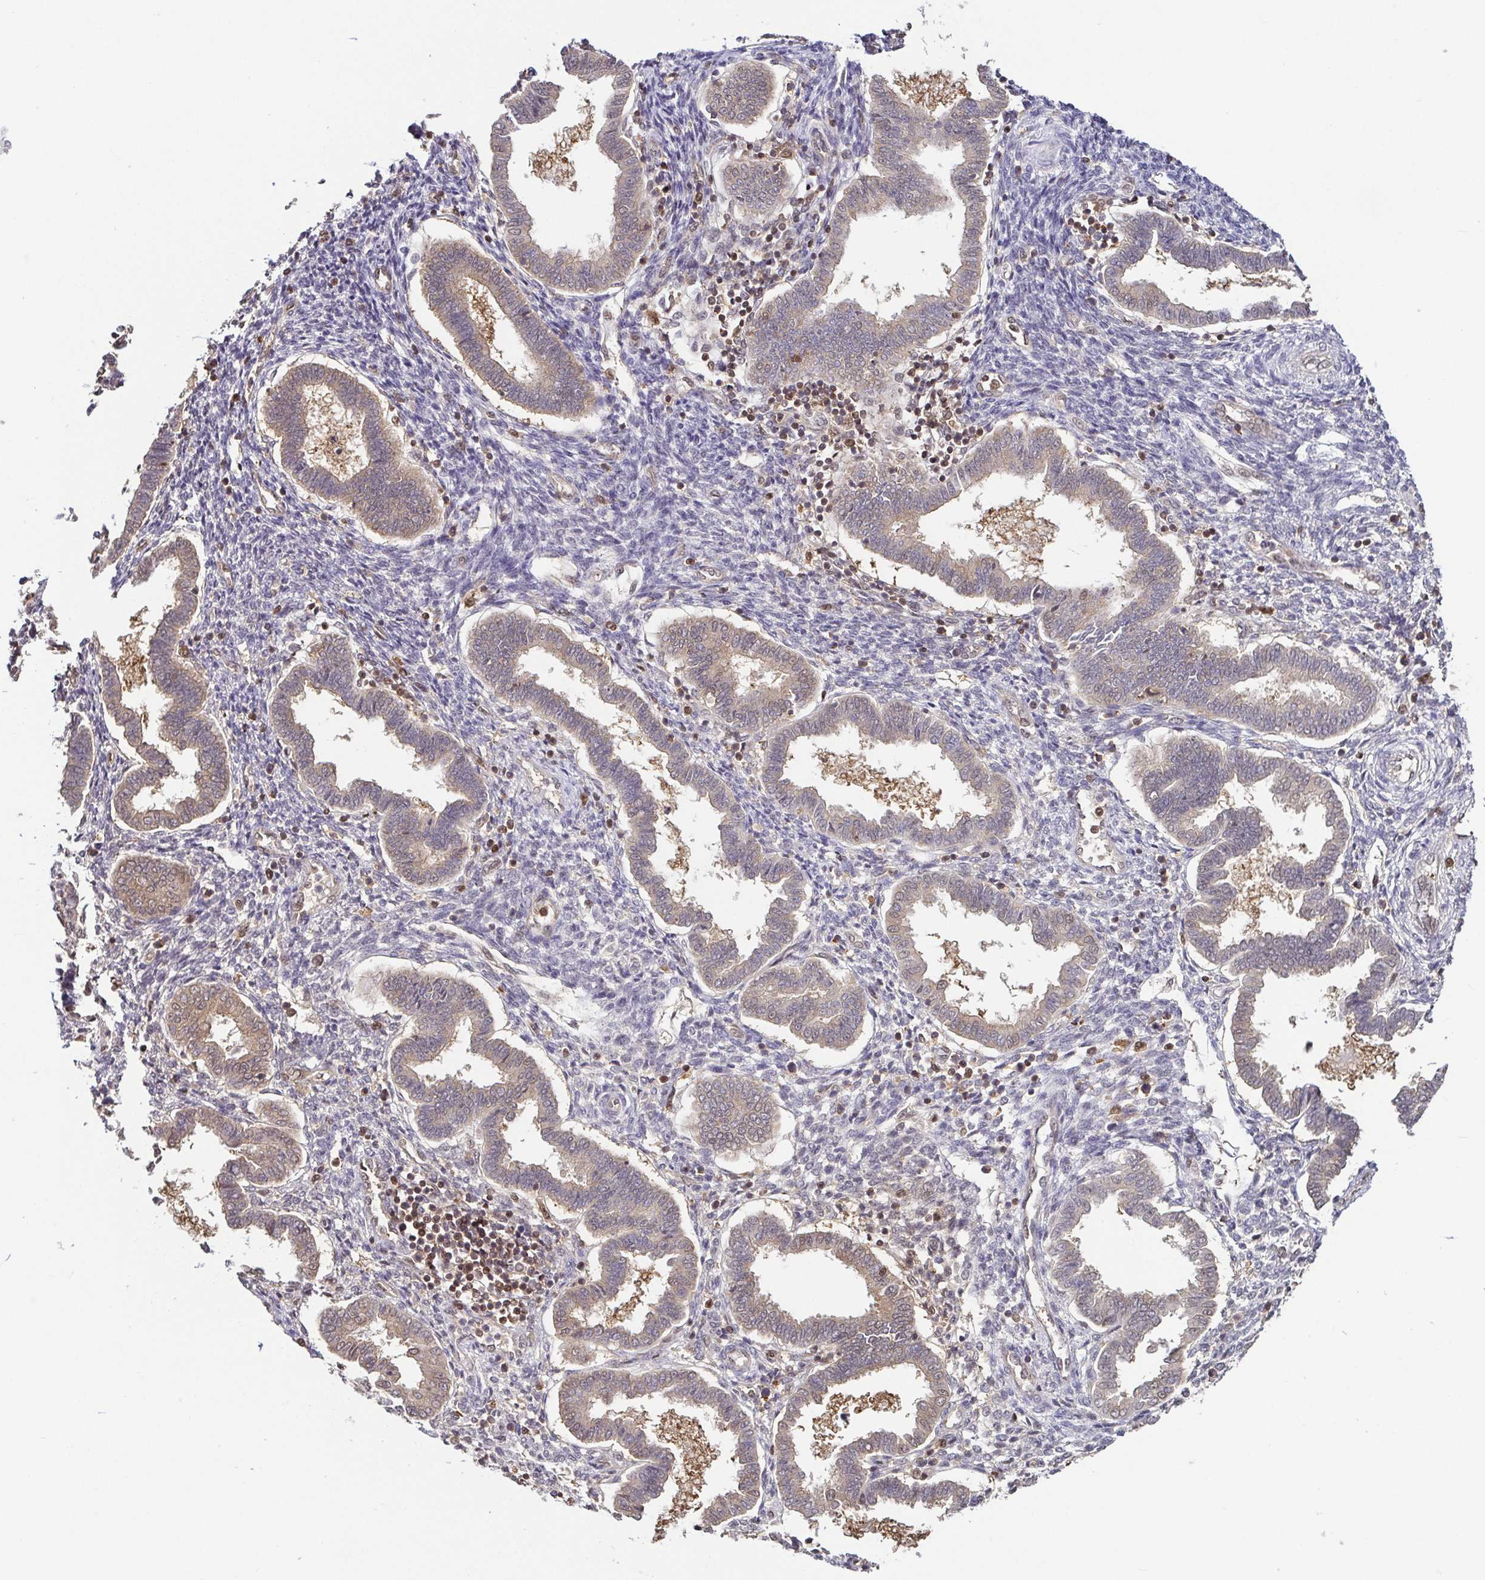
{"staining": {"intensity": "negative", "quantity": "none", "location": "none"}, "tissue": "endometrium", "cell_type": "Cells in endometrial stroma", "image_type": "normal", "snomed": [{"axis": "morphology", "description": "Normal tissue, NOS"}, {"axis": "topography", "description": "Endometrium"}], "caption": "The micrograph exhibits no staining of cells in endometrial stroma in benign endometrium. Nuclei are stained in blue.", "gene": "PSMB9", "patient": {"sex": "female", "age": 24}}